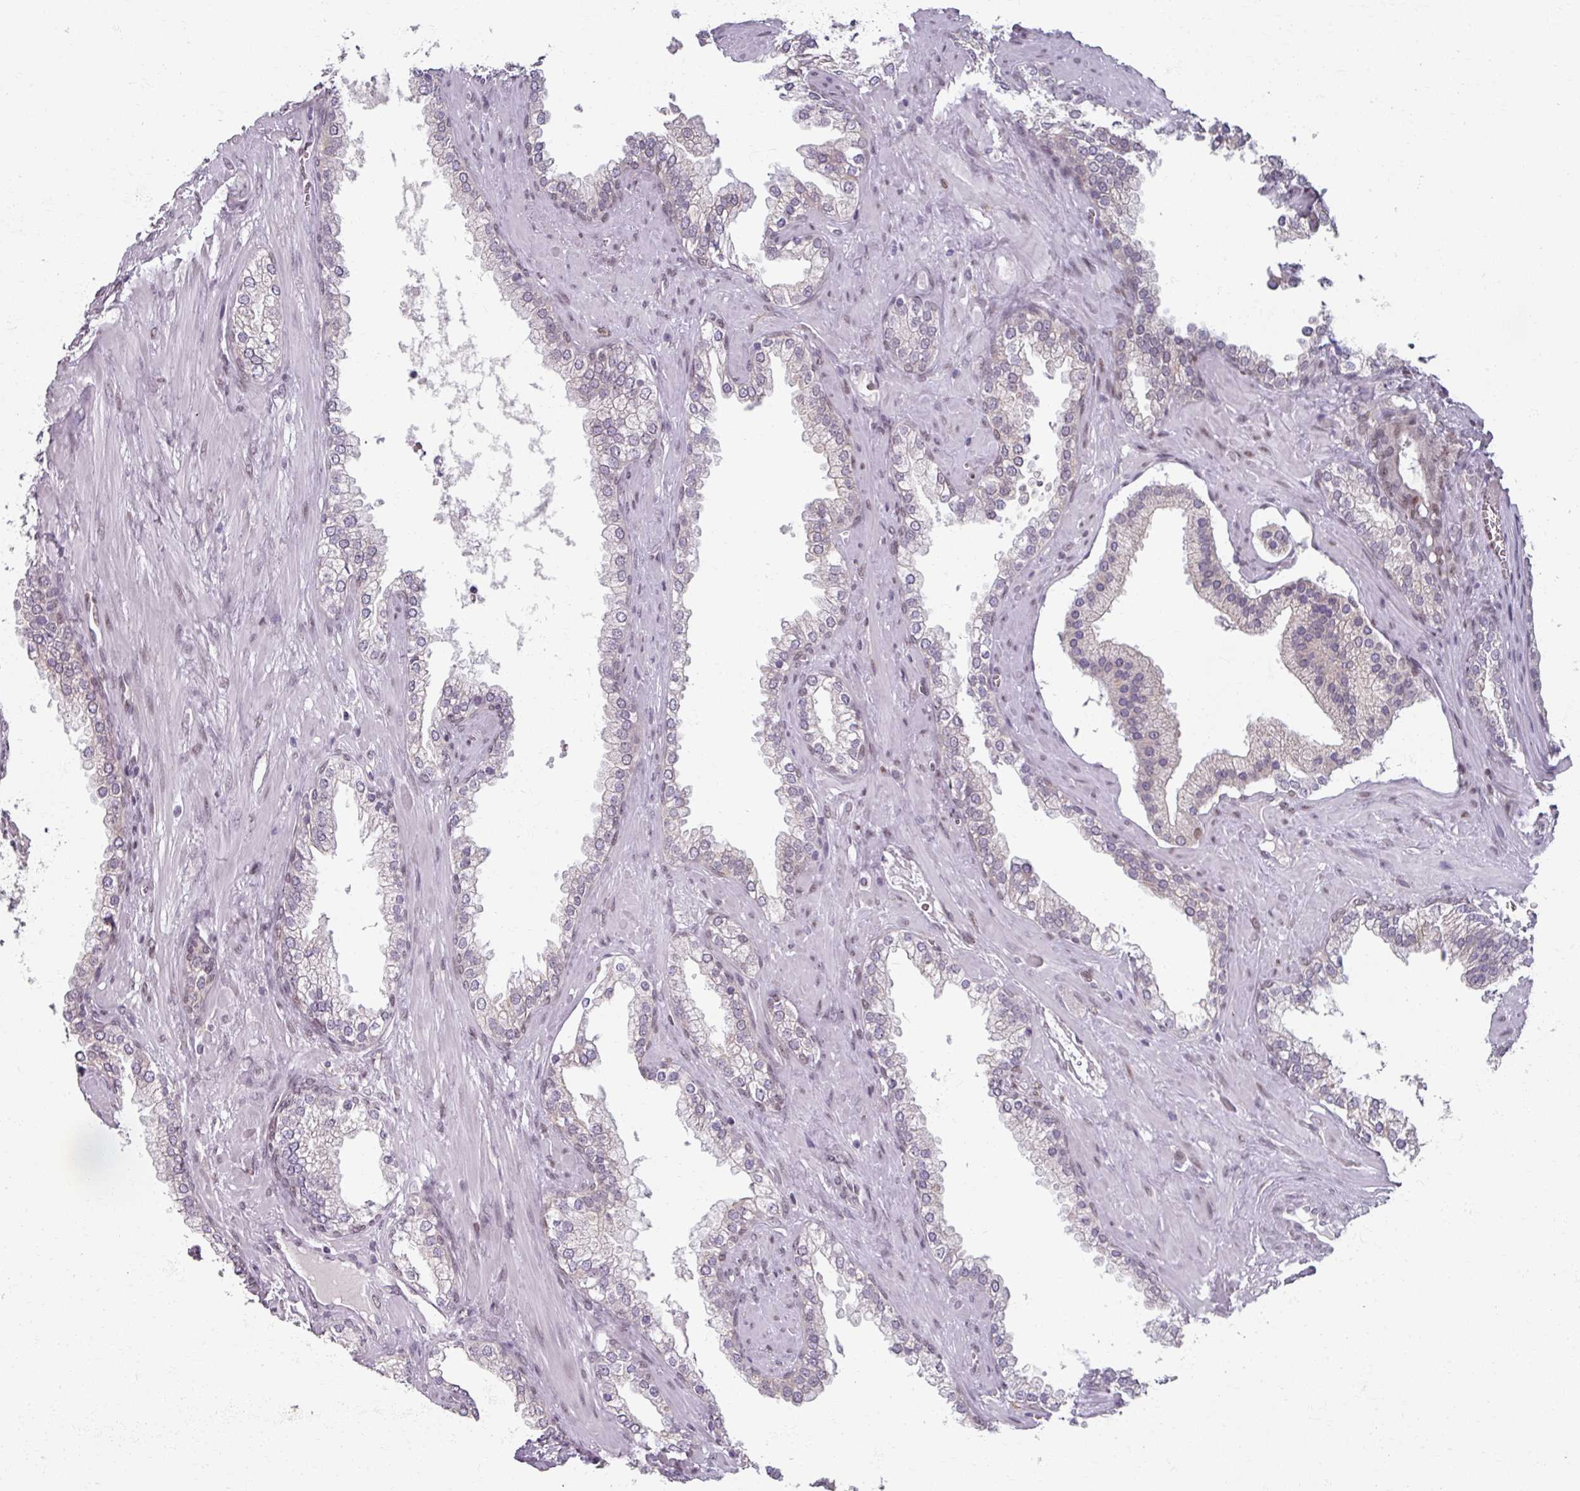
{"staining": {"intensity": "weak", "quantity": "25%-75%", "location": "cytoplasmic/membranous"}, "tissue": "prostate cancer", "cell_type": "Tumor cells", "image_type": "cancer", "snomed": [{"axis": "morphology", "description": "Adenocarcinoma, High grade"}, {"axis": "topography", "description": "Prostate"}], "caption": "An immunohistochemistry photomicrograph of neoplastic tissue is shown. Protein staining in brown shows weak cytoplasmic/membranous positivity in prostate cancer within tumor cells. (DAB = brown stain, brightfield microscopy at high magnification).", "gene": "RIPOR3", "patient": {"sex": "male", "age": 72}}